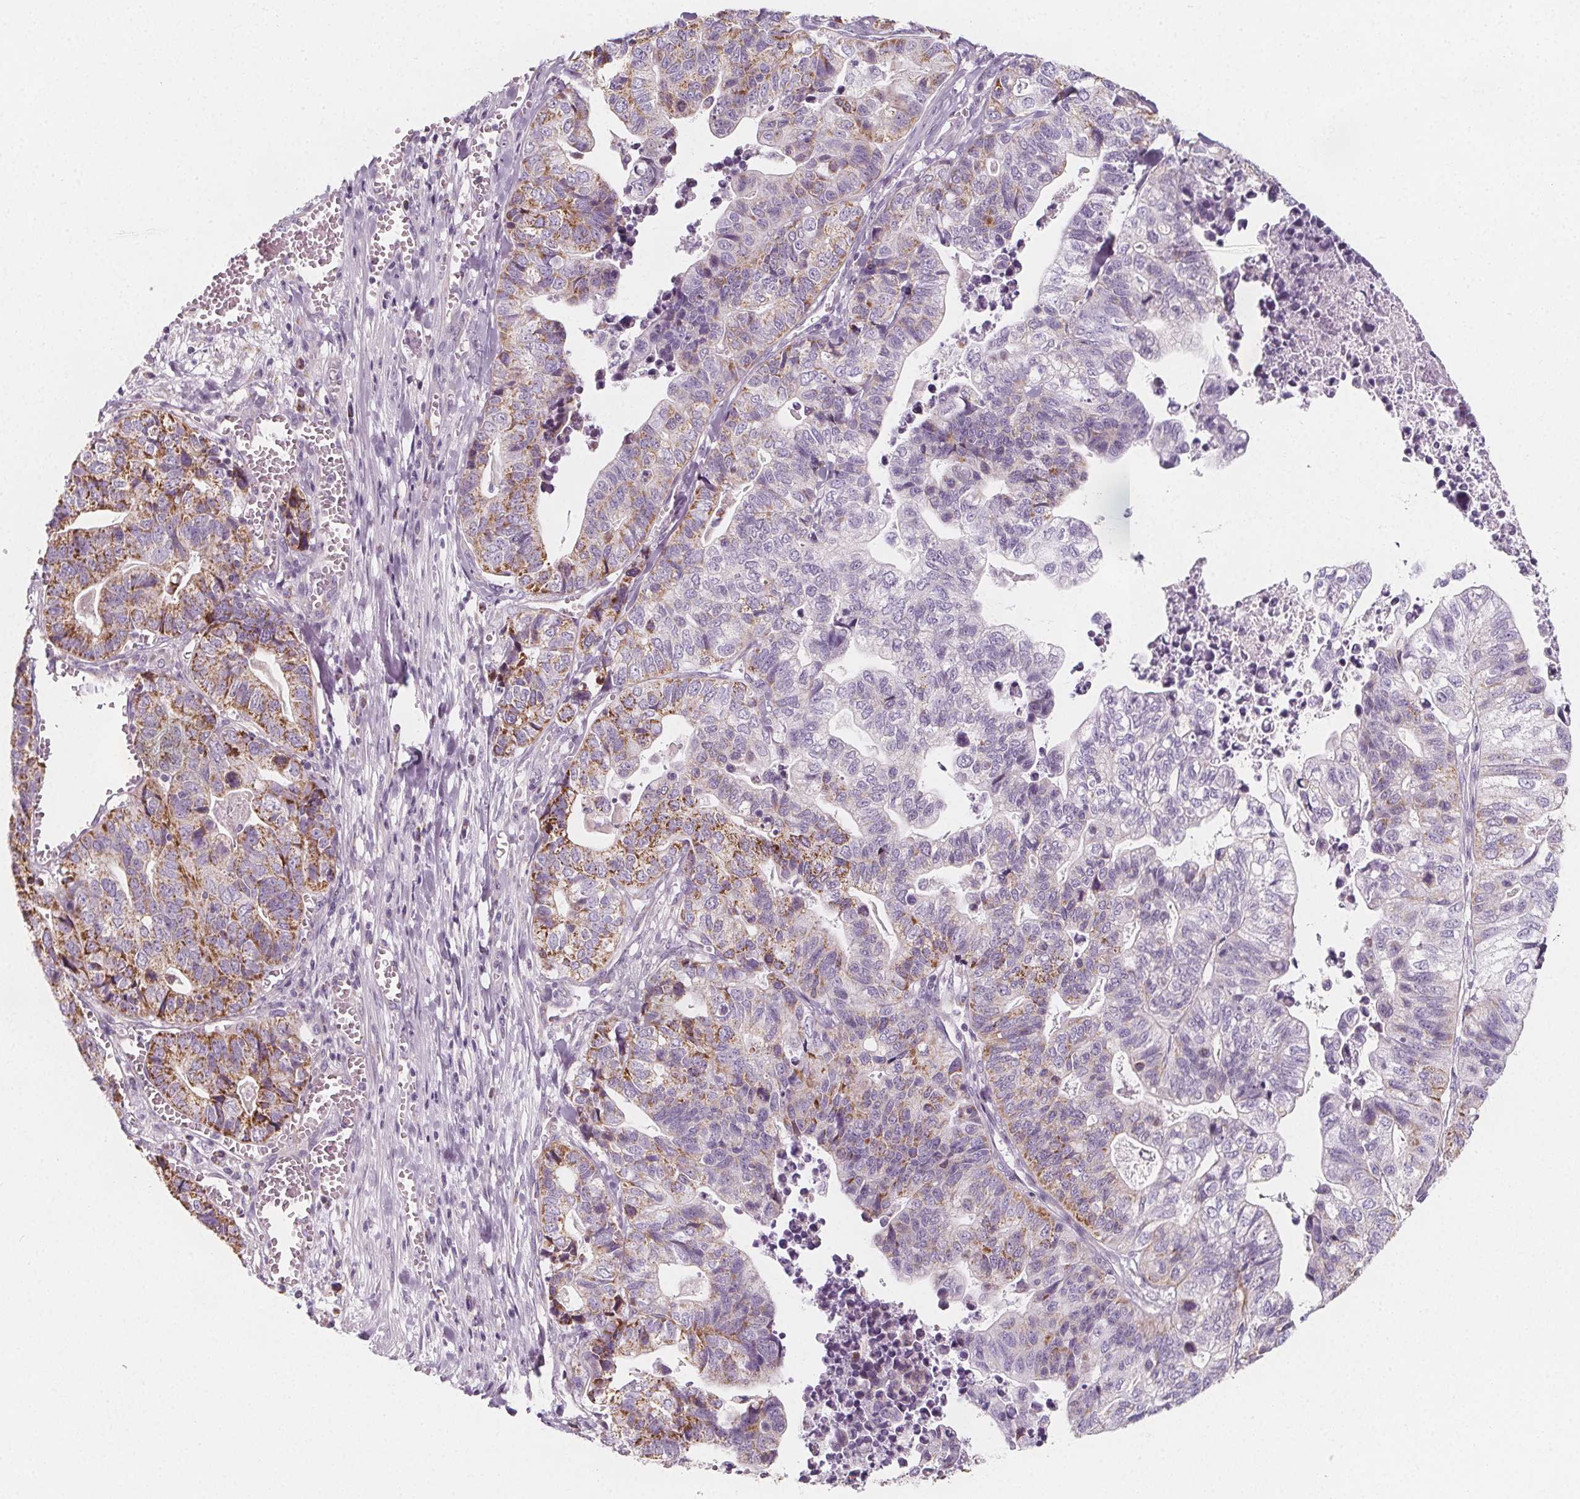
{"staining": {"intensity": "moderate", "quantity": "<25%", "location": "cytoplasmic/membranous"}, "tissue": "stomach cancer", "cell_type": "Tumor cells", "image_type": "cancer", "snomed": [{"axis": "morphology", "description": "Adenocarcinoma, NOS"}, {"axis": "topography", "description": "Stomach, upper"}], "caption": "Moderate cytoplasmic/membranous positivity for a protein is appreciated in about <25% of tumor cells of stomach adenocarcinoma using immunohistochemistry (IHC).", "gene": "IL17C", "patient": {"sex": "female", "age": 67}}